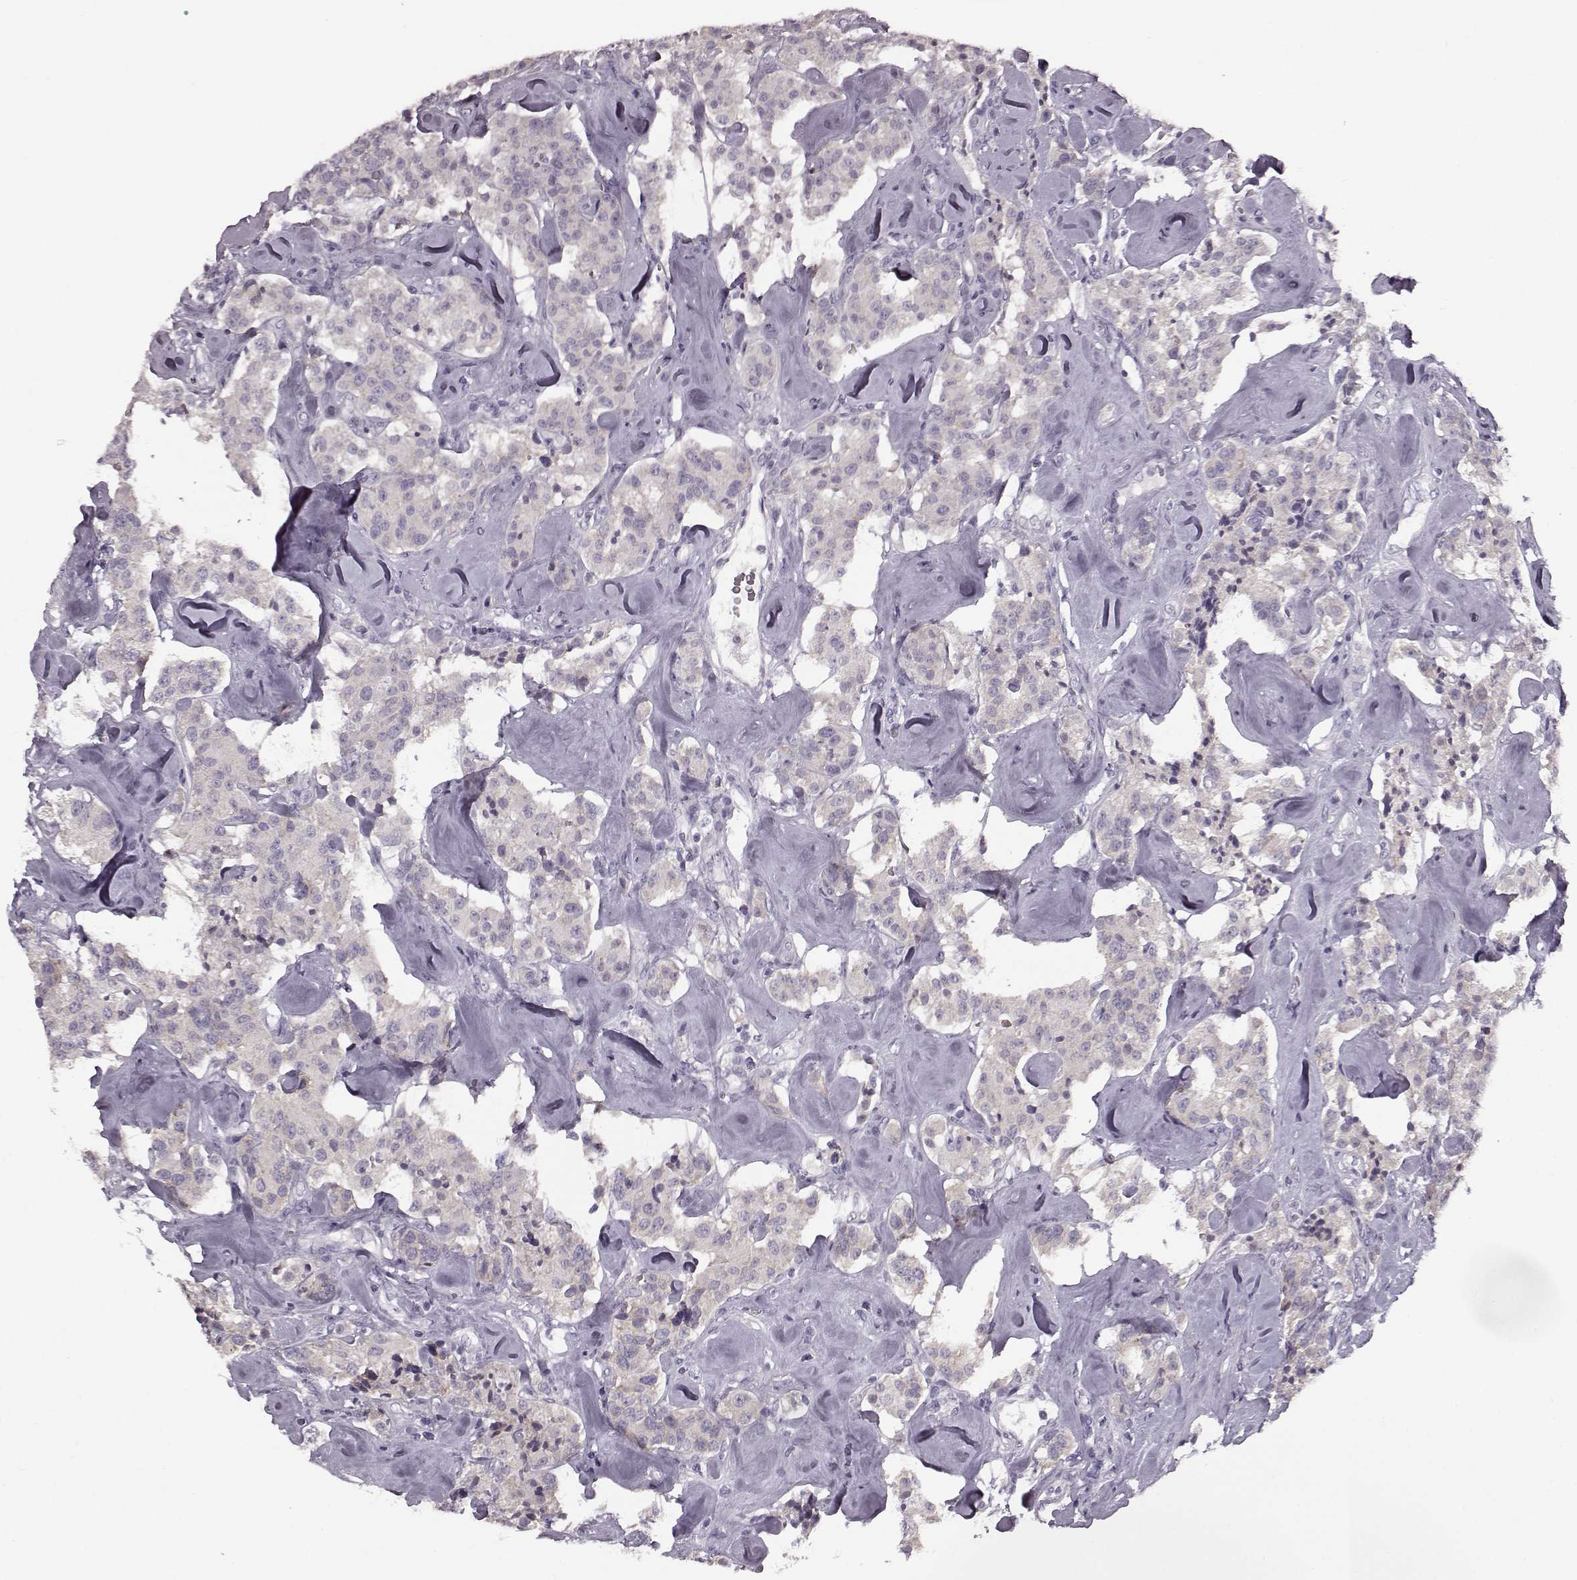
{"staining": {"intensity": "negative", "quantity": "none", "location": "none"}, "tissue": "carcinoid", "cell_type": "Tumor cells", "image_type": "cancer", "snomed": [{"axis": "morphology", "description": "Carcinoid, malignant, NOS"}, {"axis": "topography", "description": "Pancreas"}], "caption": "The micrograph displays no significant staining in tumor cells of carcinoid.", "gene": "SEMG2", "patient": {"sex": "male", "age": 41}}